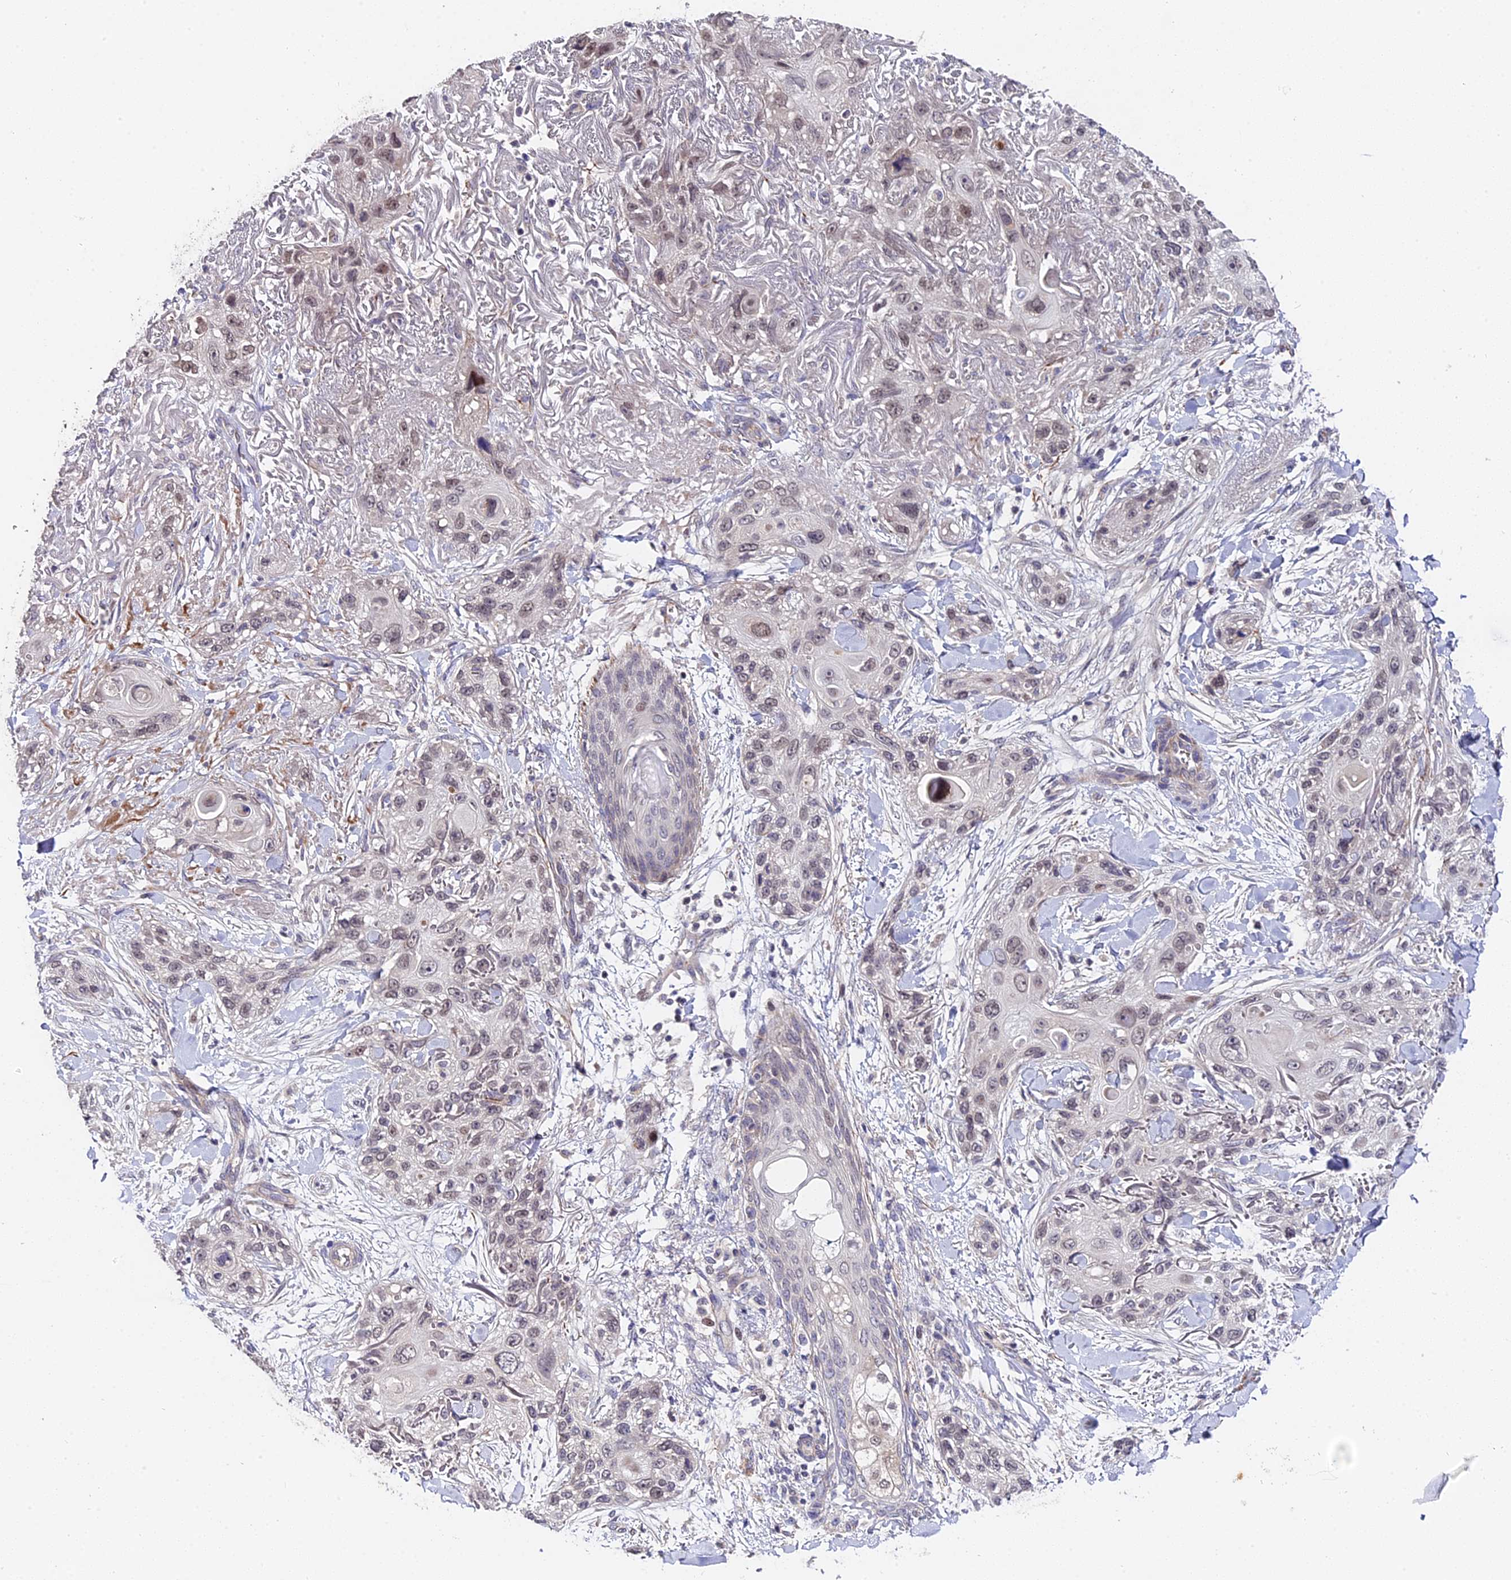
{"staining": {"intensity": "moderate", "quantity": "<25%", "location": "nuclear"}, "tissue": "skin cancer", "cell_type": "Tumor cells", "image_type": "cancer", "snomed": [{"axis": "morphology", "description": "Normal tissue, NOS"}, {"axis": "morphology", "description": "Squamous cell carcinoma, NOS"}, {"axis": "topography", "description": "Skin"}], "caption": "Human squamous cell carcinoma (skin) stained with a protein marker exhibits moderate staining in tumor cells.", "gene": "TRMT1", "patient": {"sex": "male", "age": 72}}